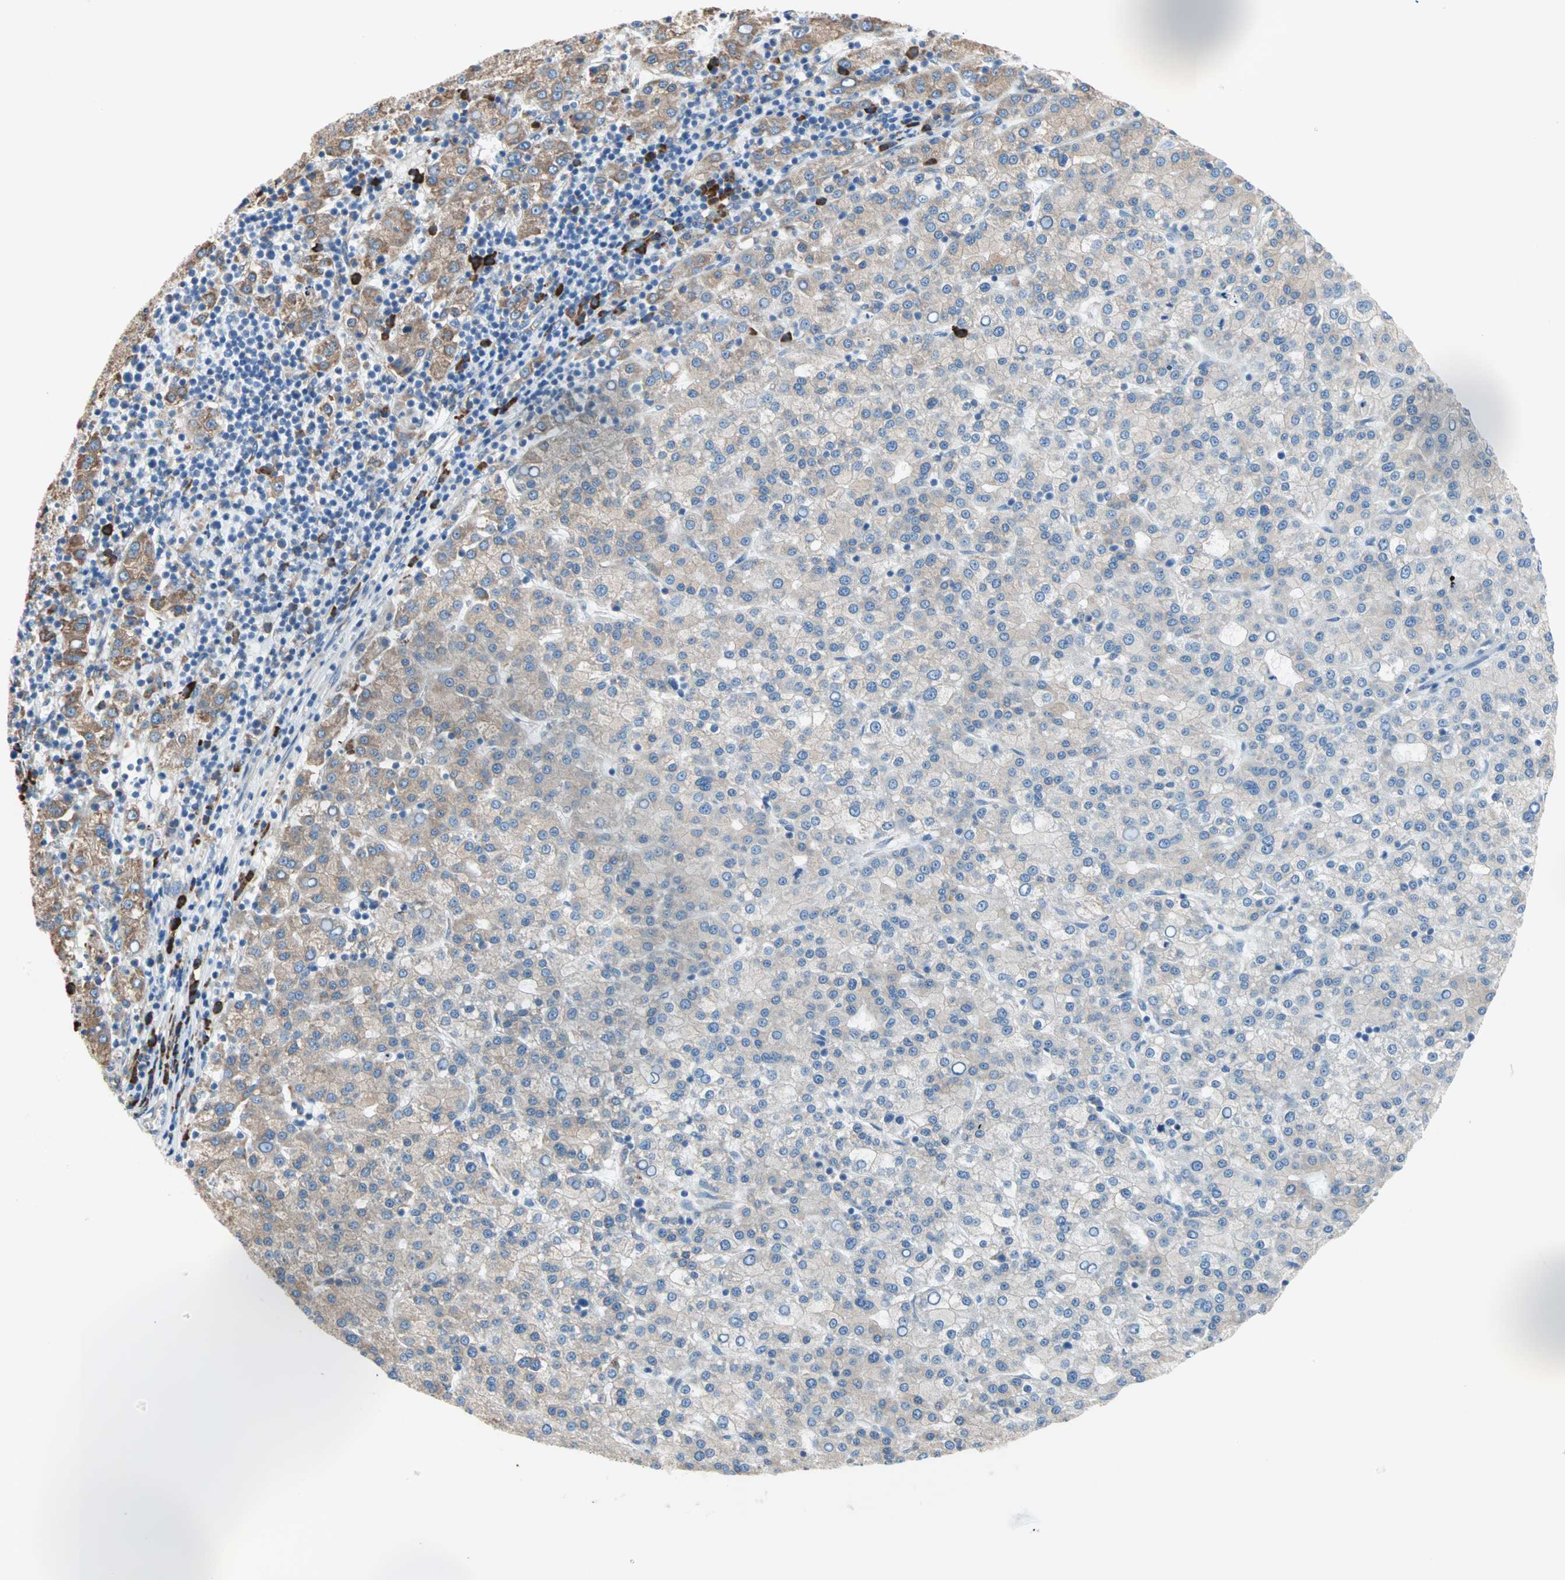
{"staining": {"intensity": "weak", "quantity": ">75%", "location": "cytoplasmic/membranous"}, "tissue": "liver cancer", "cell_type": "Tumor cells", "image_type": "cancer", "snomed": [{"axis": "morphology", "description": "Carcinoma, Hepatocellular, NOS"}, {"axis": "topography", "description": "Liver"}], "caption": "A photomicrograph of liver cancer stained for a protein exhibits weak cytoplasmic/membranous brown staining in tumor cells.", "gene": "PLCXD1", "patient": {"sex": "female", "age": 58}}